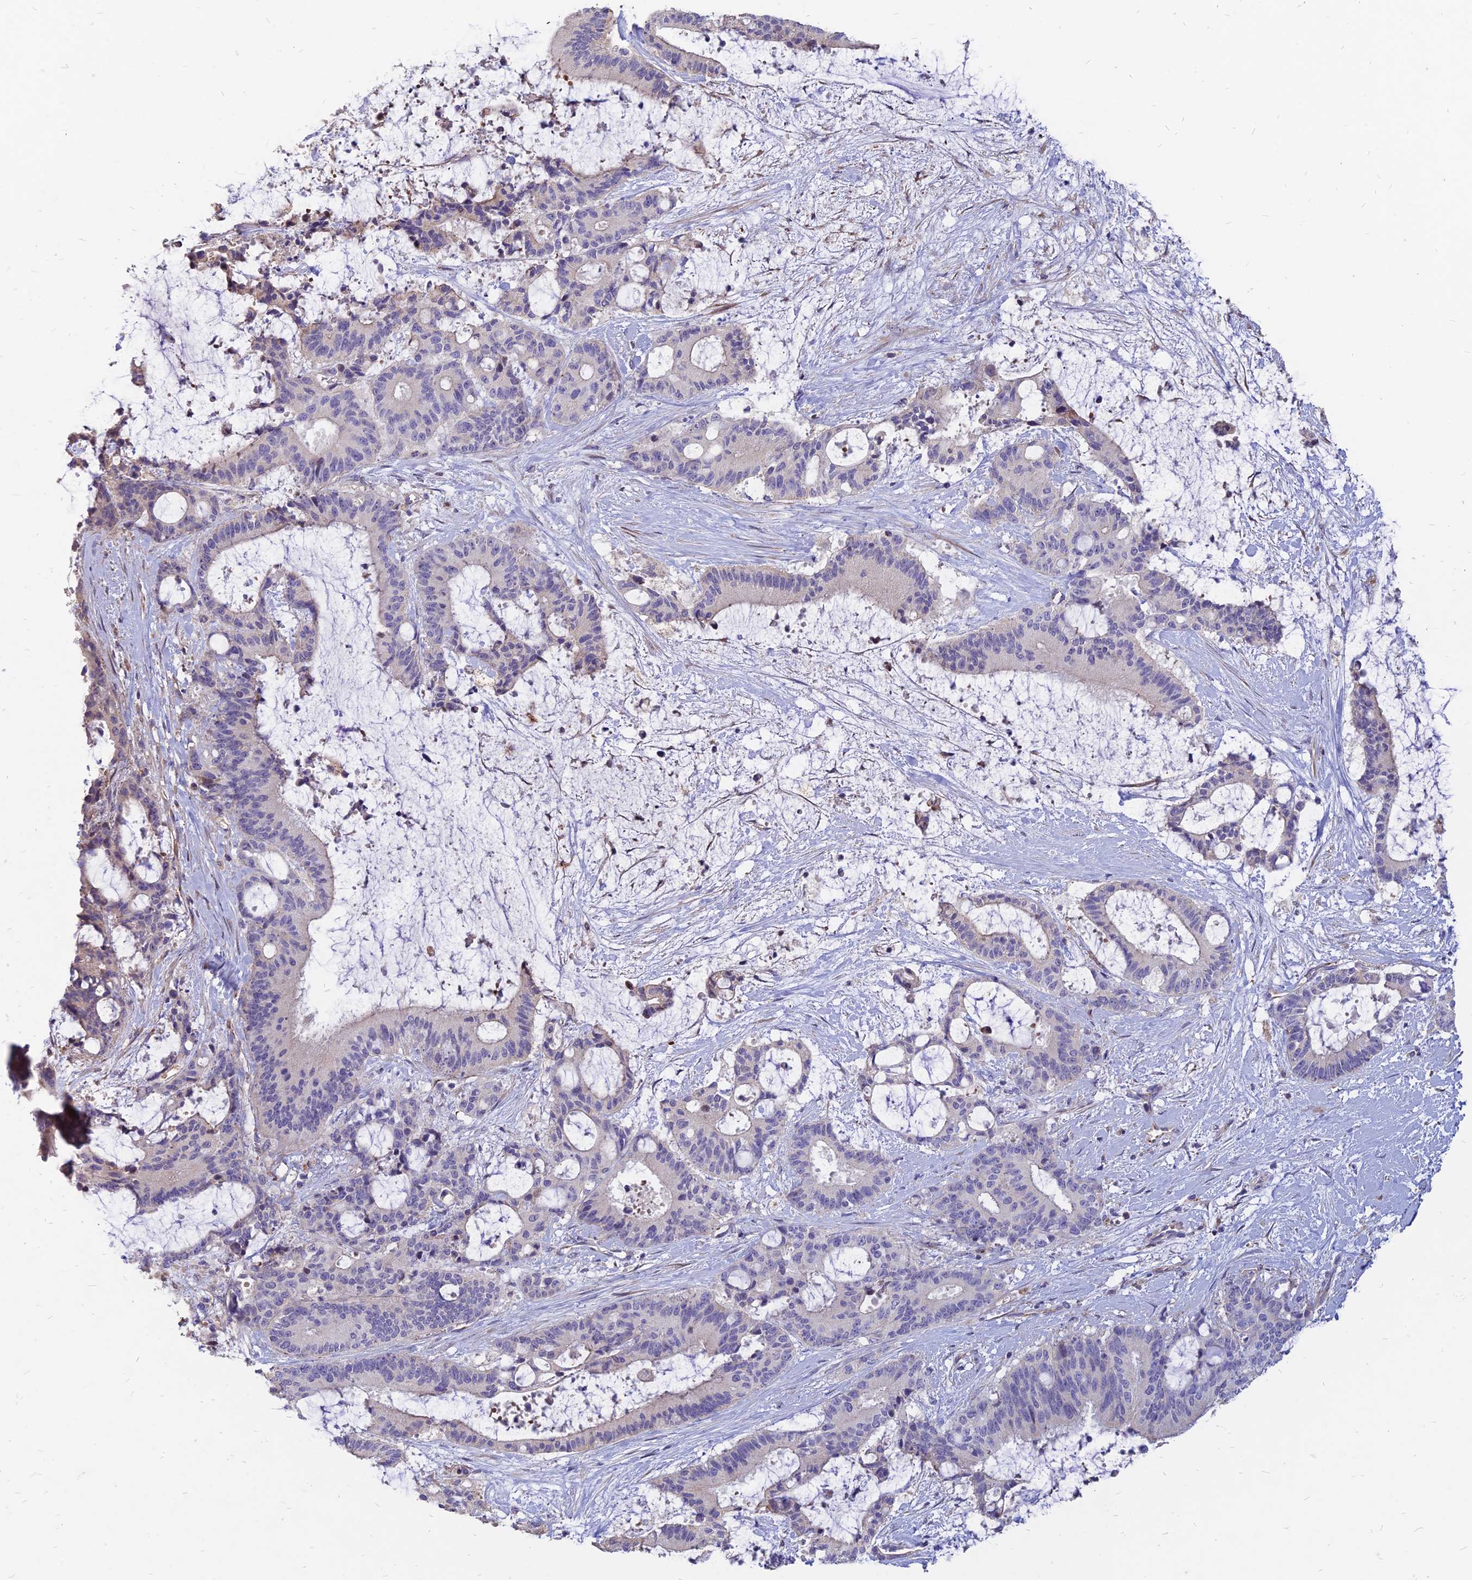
{"staining": {"intensity": "negative", "quantity": "none", "location": "none"}, "tissue": "liver cancer", "cell_type": "Tumor cells", "image_type": "cancer", "snomed": [{"axis": "morphology", "description": "Normal tissue, NOS"}, {"axis": "morphology", "description": "Cholangiocarcinoma"}, {"axis": "topography", "description": "Liver"}, {"axis": "topography", "description": "Peripheral nerve tissue"}], "caption": "Image shows no protein expression in tumor cells of cholangiocarcinoma (liver) tissue.", "gene": "ST3GAL6", "patient": {"sex": "female", "age": 73}}